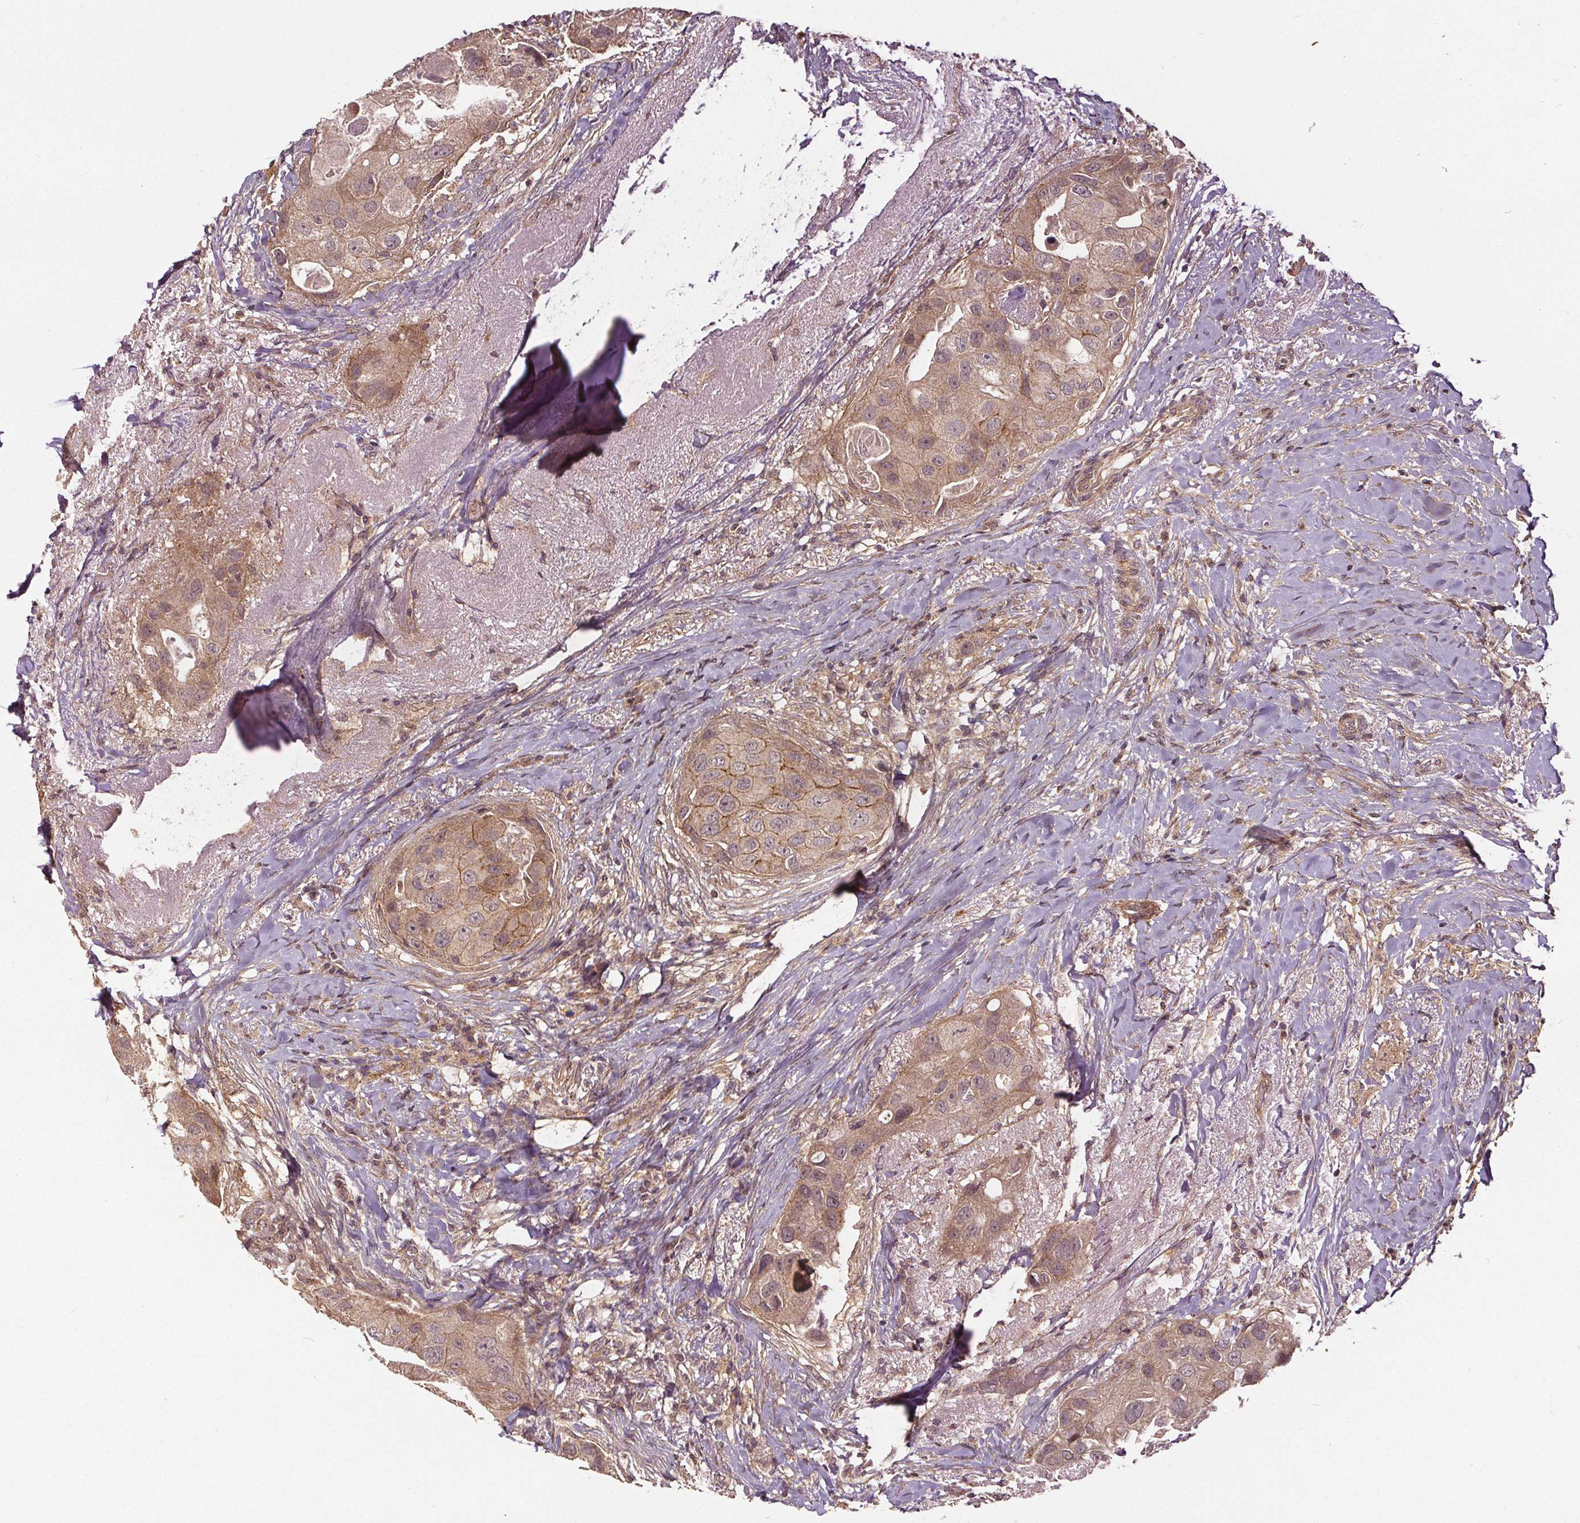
{"staining": {"intensity": "moderate", "quantity": "25%-75%", "location": "cytoplasmic/membranous"}, "tissue": "breast cancer", "cell_type": "Tumor cells", "image_type": "cancer", "snomed": [{"axis": "morphology", "description": "Duct carcinoma"}, {"axis": "topography", "description": "Breast"}], "caption": "Protein positivity by immunohistochemistry demonstrates moderate cytoplasmic/membranous expression in about 25%-75% of tumor cells in breast cancer.", "gene": "EPHB3", "patient": {"sex": "female", "age": 43}}